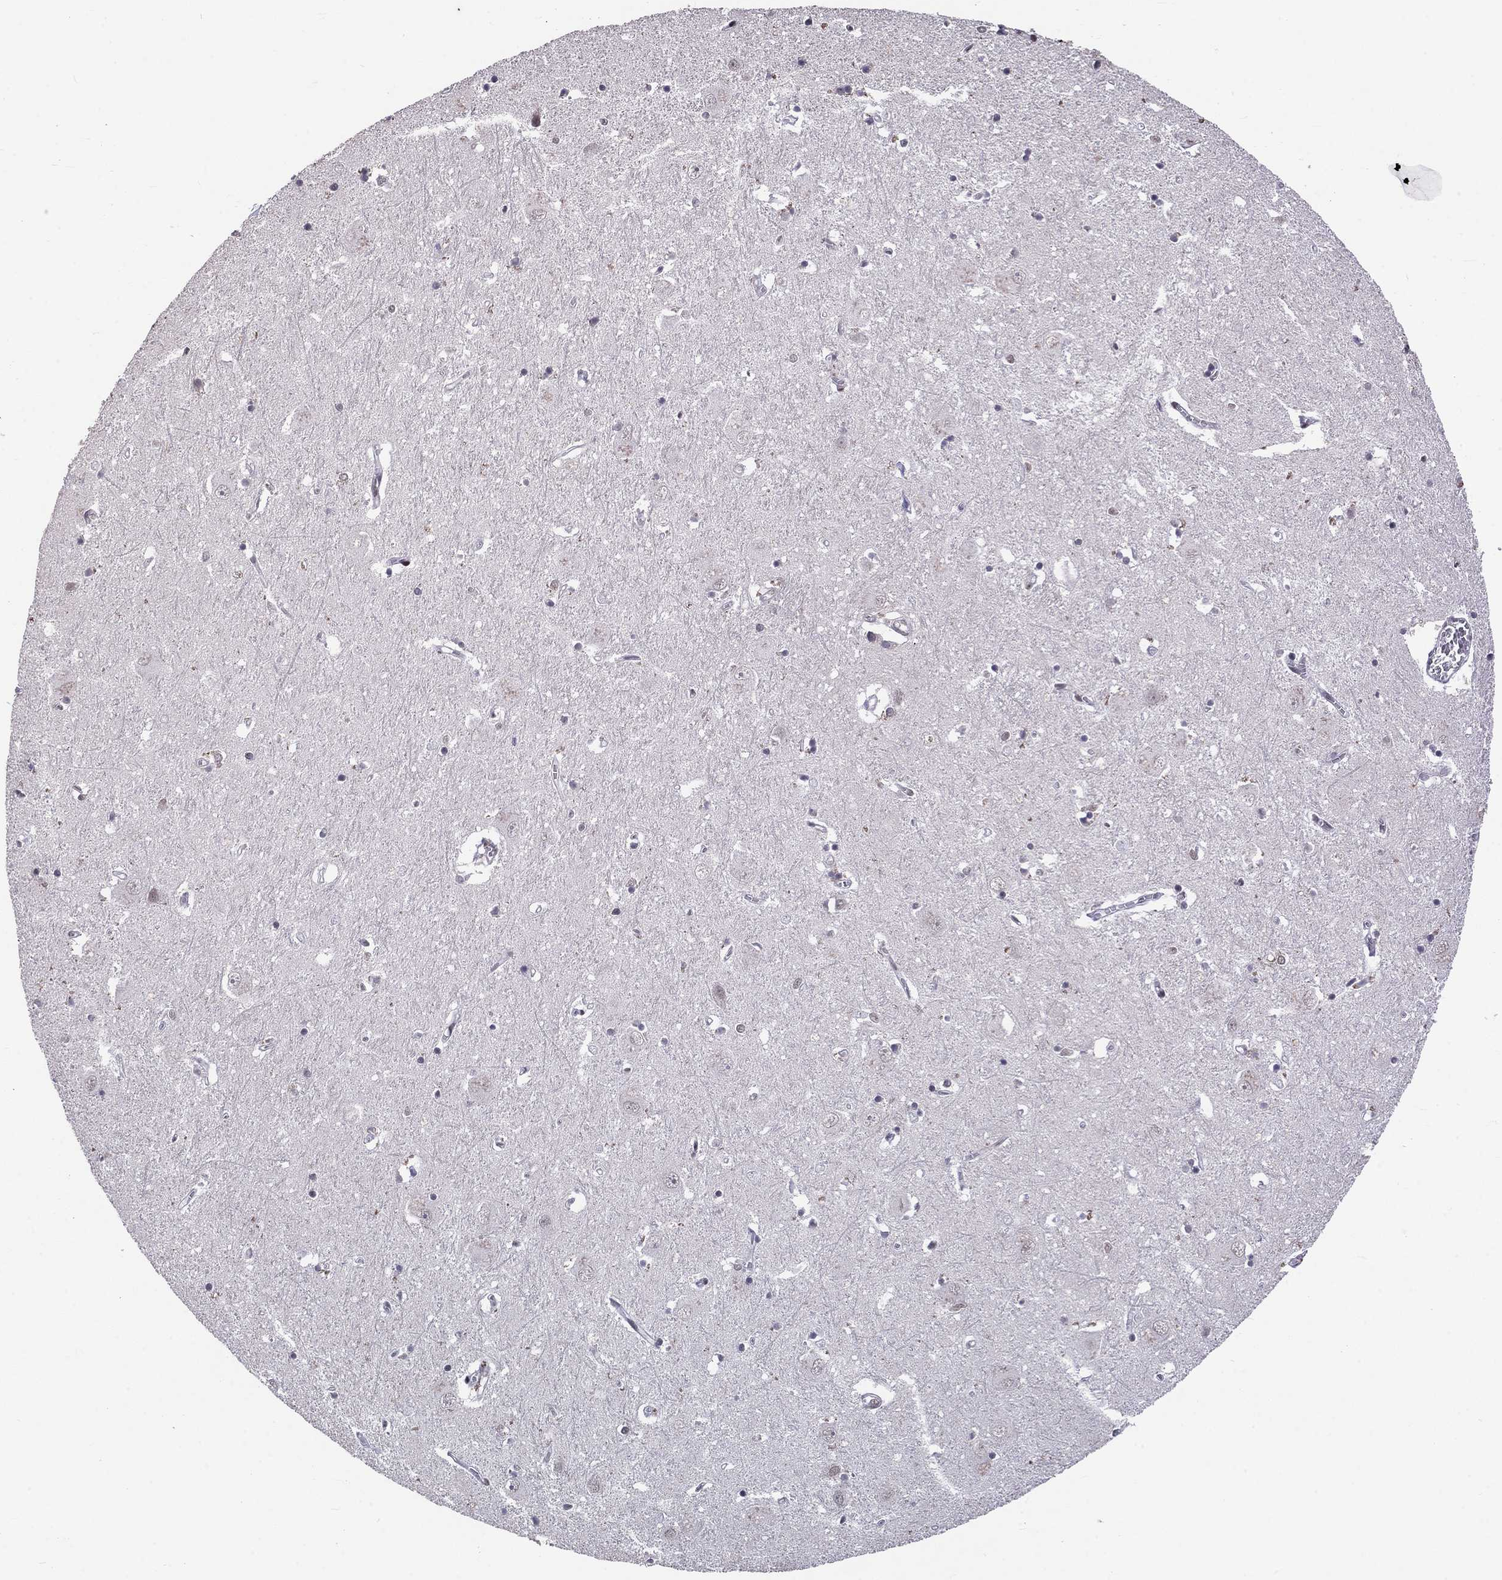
{"staining": {"intensity": "moderate", "quantity": "<25%", "location": "nuclear"}, "tissue": "caudate", "cell_type": "Glial cells", "image_type": "normal", "snomed": [{"axis": "morphology", "description": "Normal tissue, NOS"}, {"axis": "topography", "description": "Lateral ventricle wall"}], "caption": "Caudate was stained to show a protein in brown. There is low levels of moderate nuclear staining in about <25% of glial cells. The staining was performed using DAB to visualize the protein expression in brown, while the nuclei were stained in blue with hematoxylin (Magnification: 20x).", "gene": "HCFC1", "patient": {"sex": "male", "age": 54}}